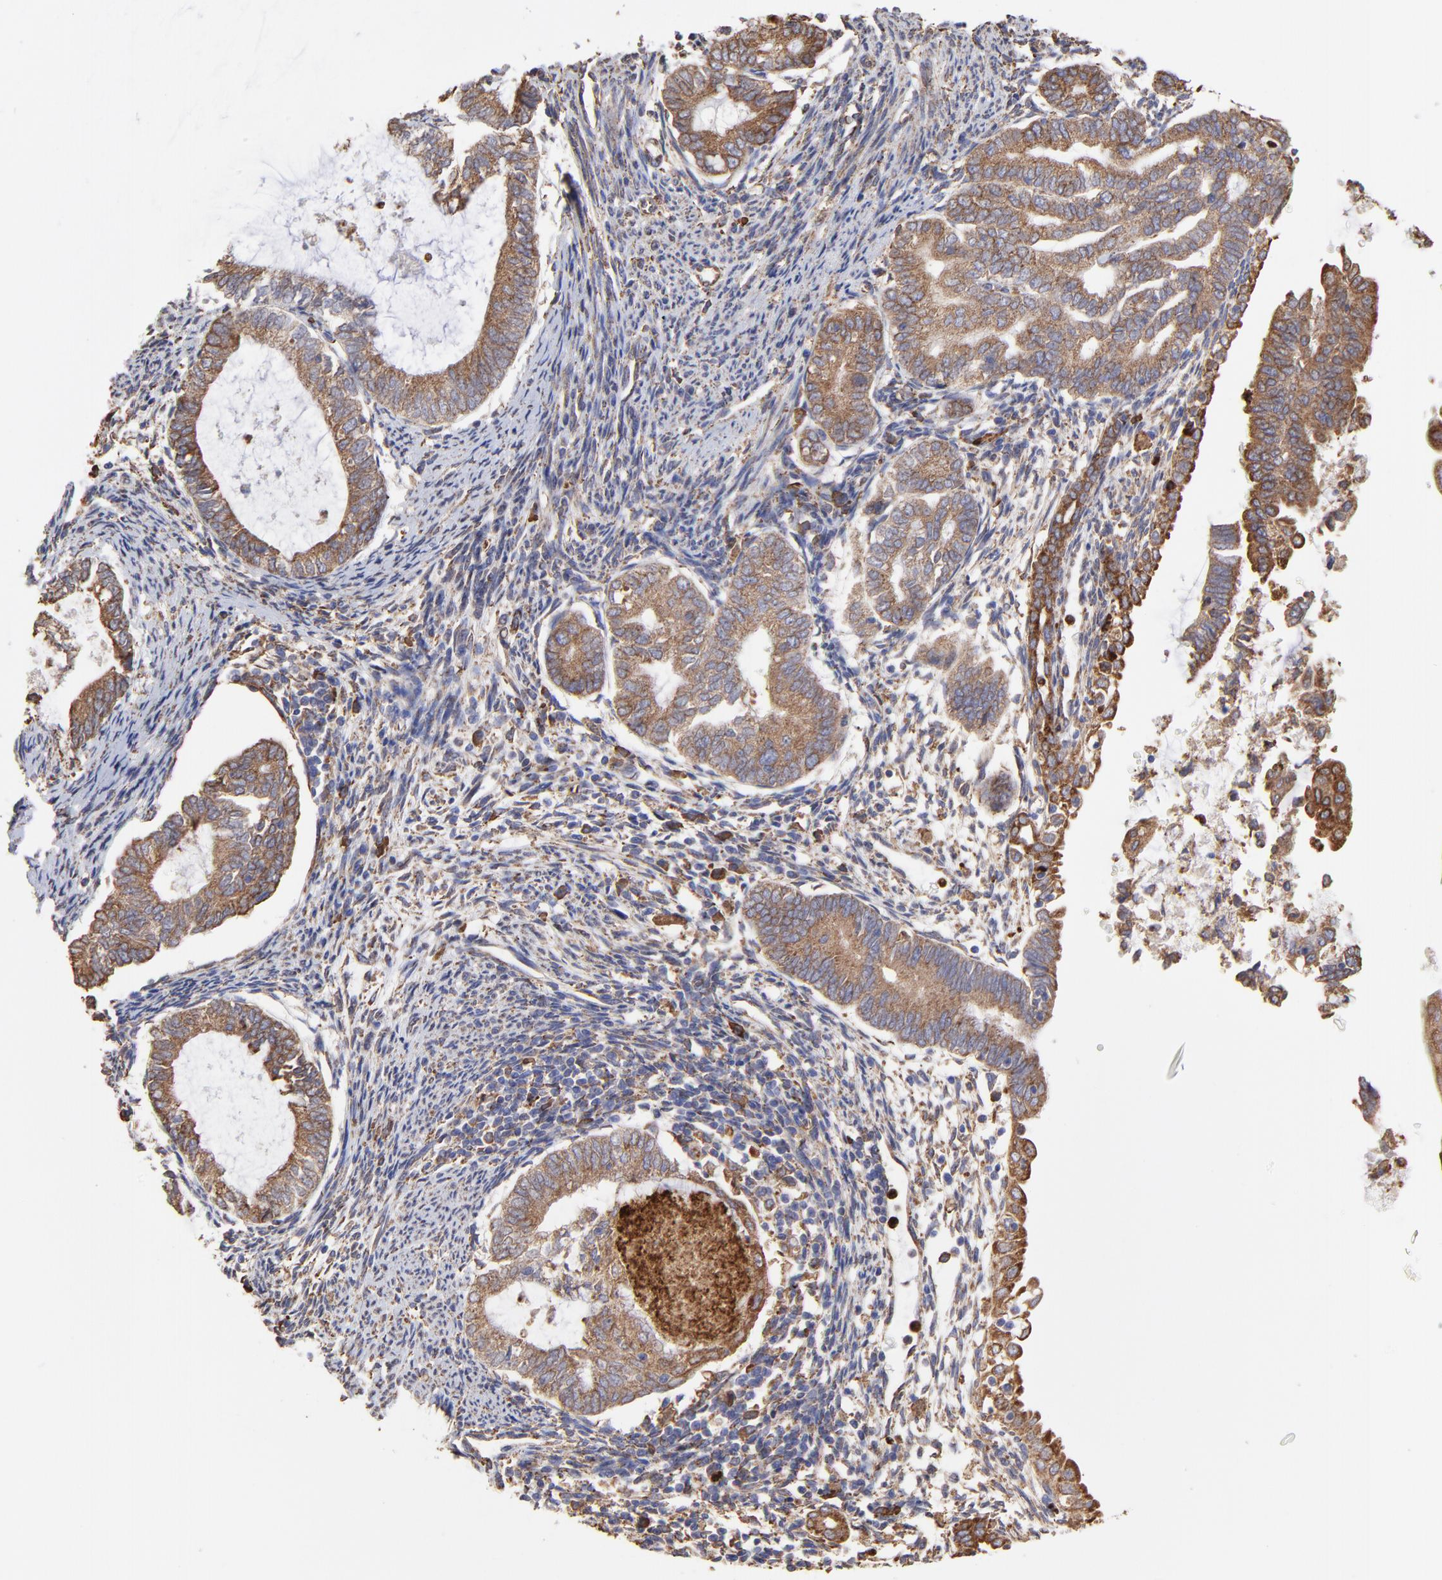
{"staining": {"intensity": "moderate", "quantity": ">75%", "location": "cytoplasmic/membranous"}, "tissue": "endometrial cancer", "cell_type": "Tumor cells", "image_type": "cancer", "snomed": [{"axis": "morphology", "description": "Adenocarcinoma, NOS"}, {"axis": "topography", "description": "Endometrium"}], "caption": "High-magnification brightfield microscopy of endometrial cancer stained with DAB (3,3'-diaminobenzidine) (brown) and counterstained with hematoxylin (blue). tumor cells exhibit moderate cytoplasmic/membranous positivity is present in approximately>75% of cells.", "gene": "PFKM", "patient": {"sex": "female", "age": 63}}